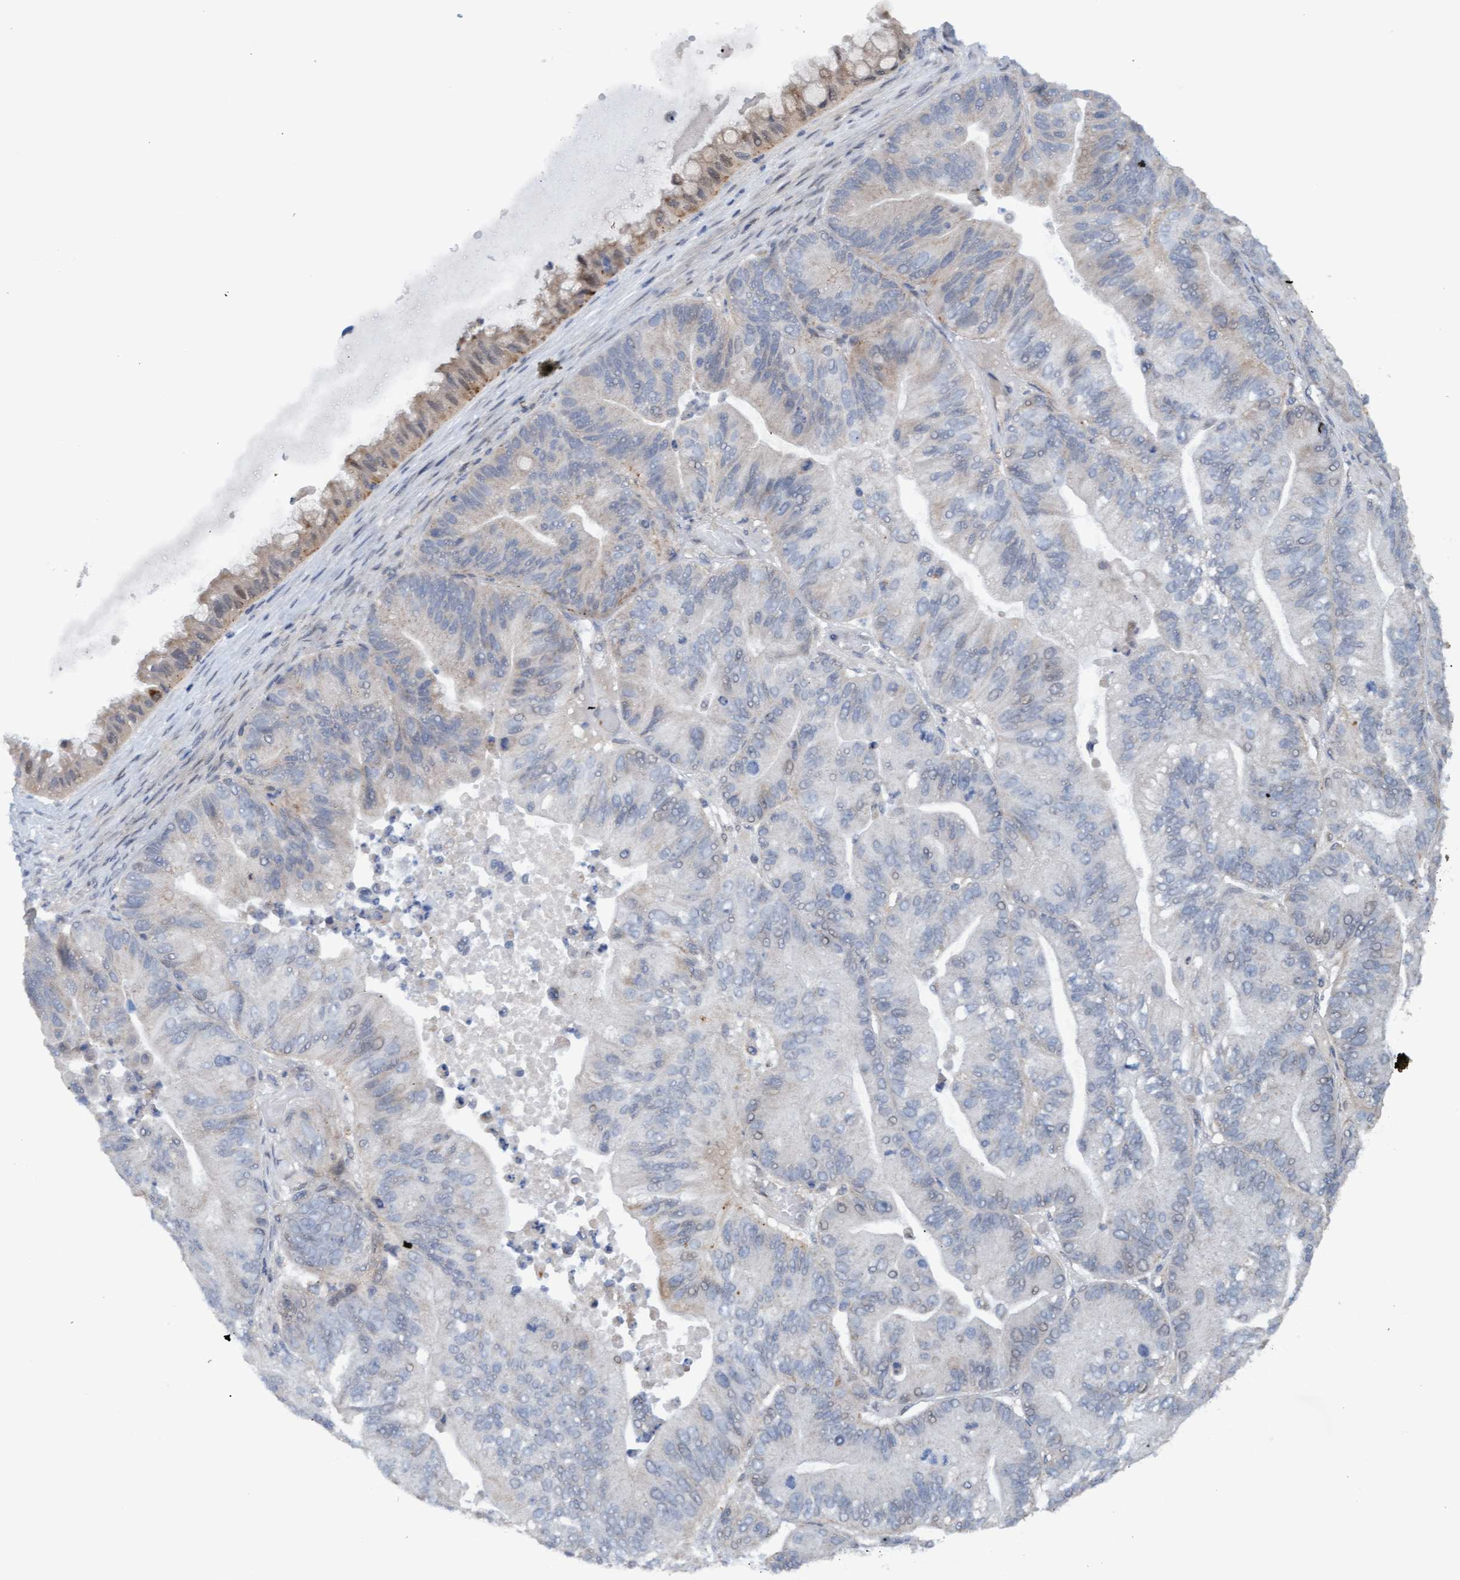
{"staining": {"intensity": "weak", "quantity": "<25%", "location": "cytoplasmic/membranous"}, "tissue": "ovarian cancer", "cell_type": "Tumor cells", "image_type": "cancer", "snomed": [{"axis": "morphology", "description": "Cystadenocarcinoma, mucinous, NOS"}, {"axis": "topography", "description": "Ovary"}], "caption": "Immunohistochemistry (IHC) image of neoplastic tissue: human ovarian cancer stained with DAB shows no significant protein positivity in tumor cells.", "gene": "MGLL", "patient": {"sex": "female", "age": 61}}